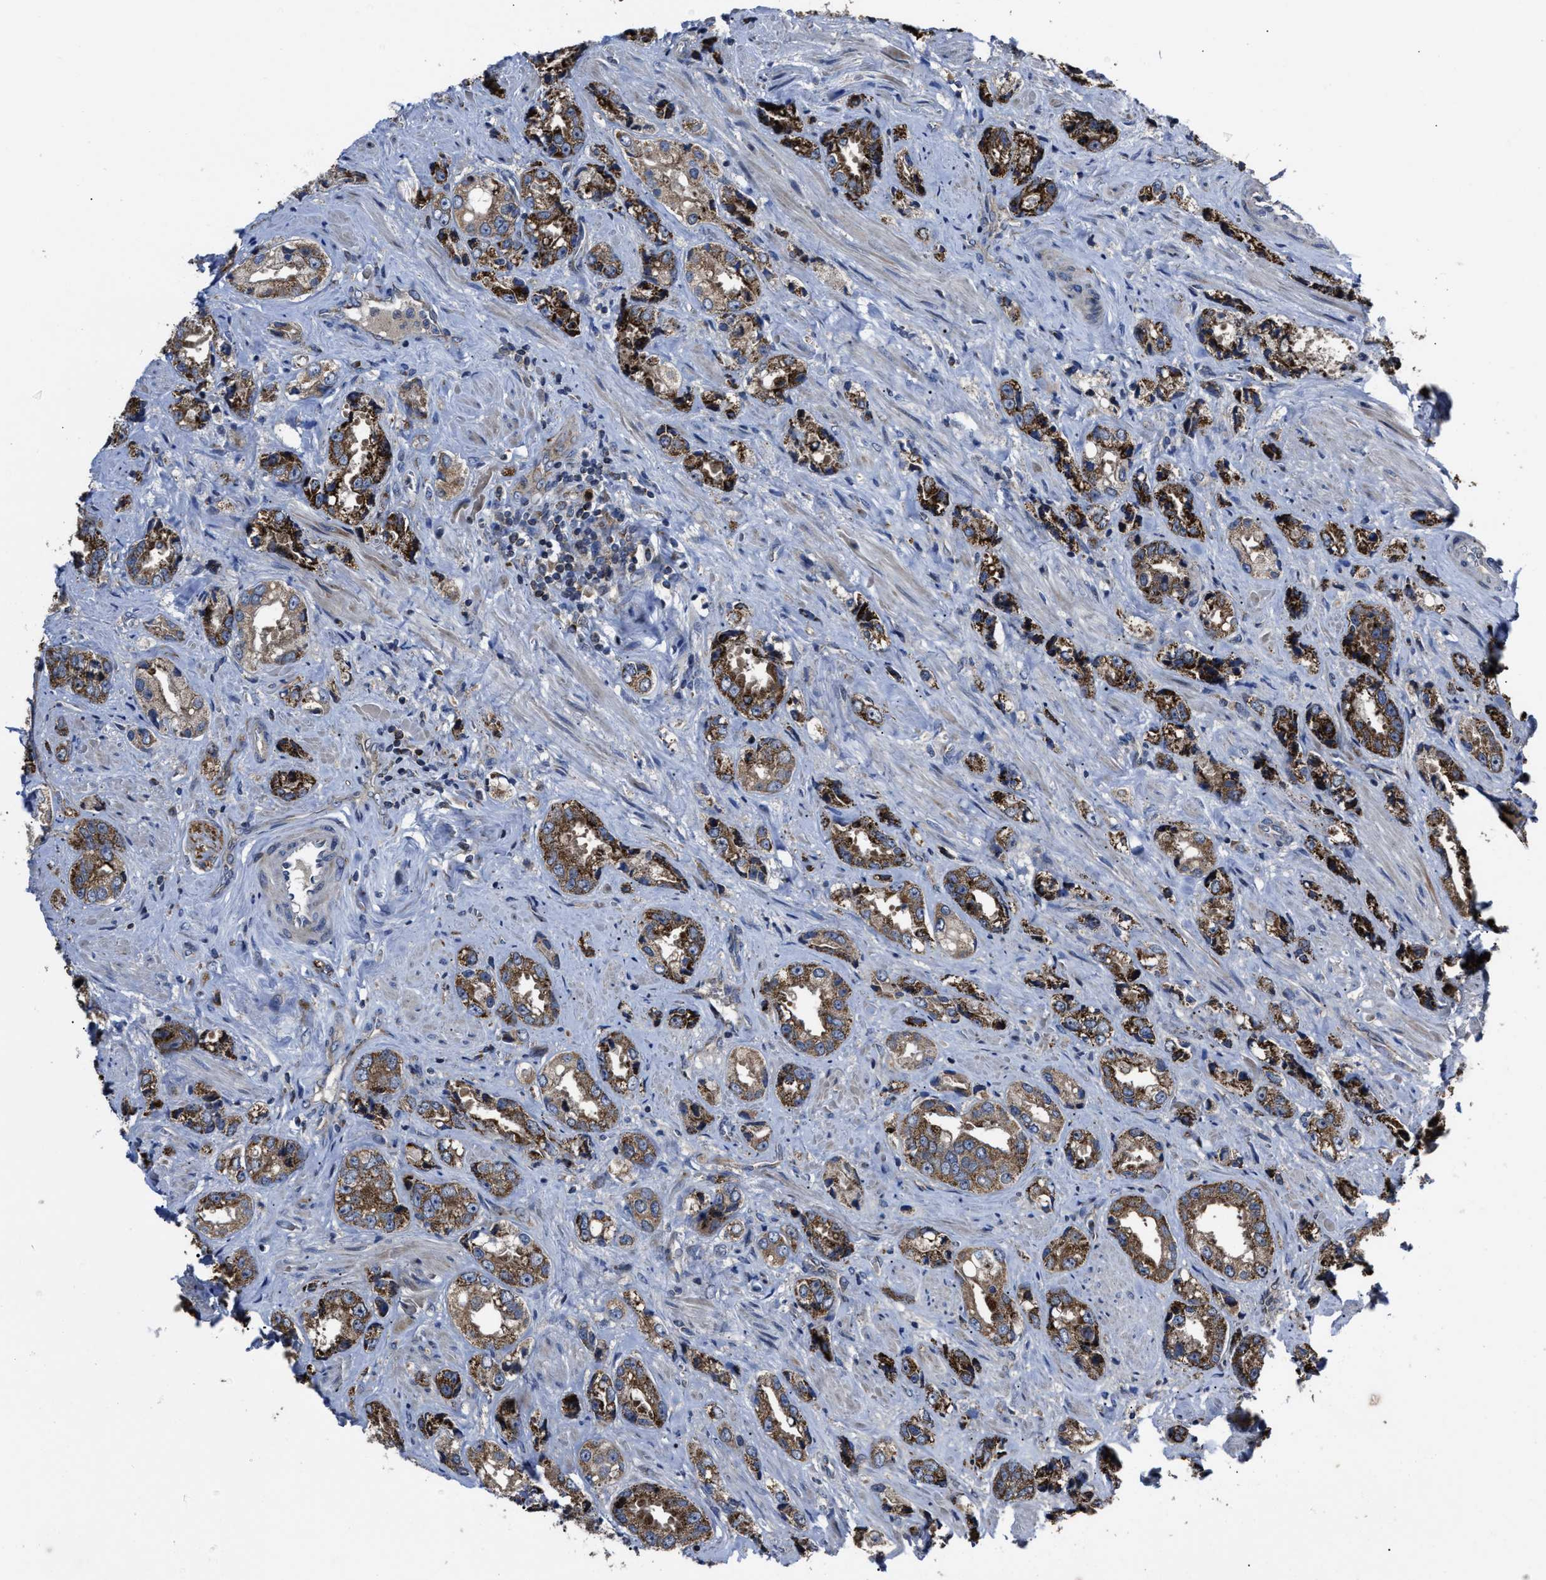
{"staining": {"intensity": "moderate", "quantity": ">75%", "location": "cytoplasmic/membranous"}, "tissue": "prostate cancer", "cell_type": "Tumor cells", "image_type": "cancer", "snomed": [{"axis": "morphology", "description": "Adenocarcinoma, High grade"}, {"axis": "topography", "description": "Prostate"}], "caption": "A brown stain labels moderate cytoplasmic/membranous expression of a protein in prostate cancer (adenocarcinoma (high-grade)) tumor cells.", "gene": "PASK", "patient": {"sex": "male", "age": 61}}